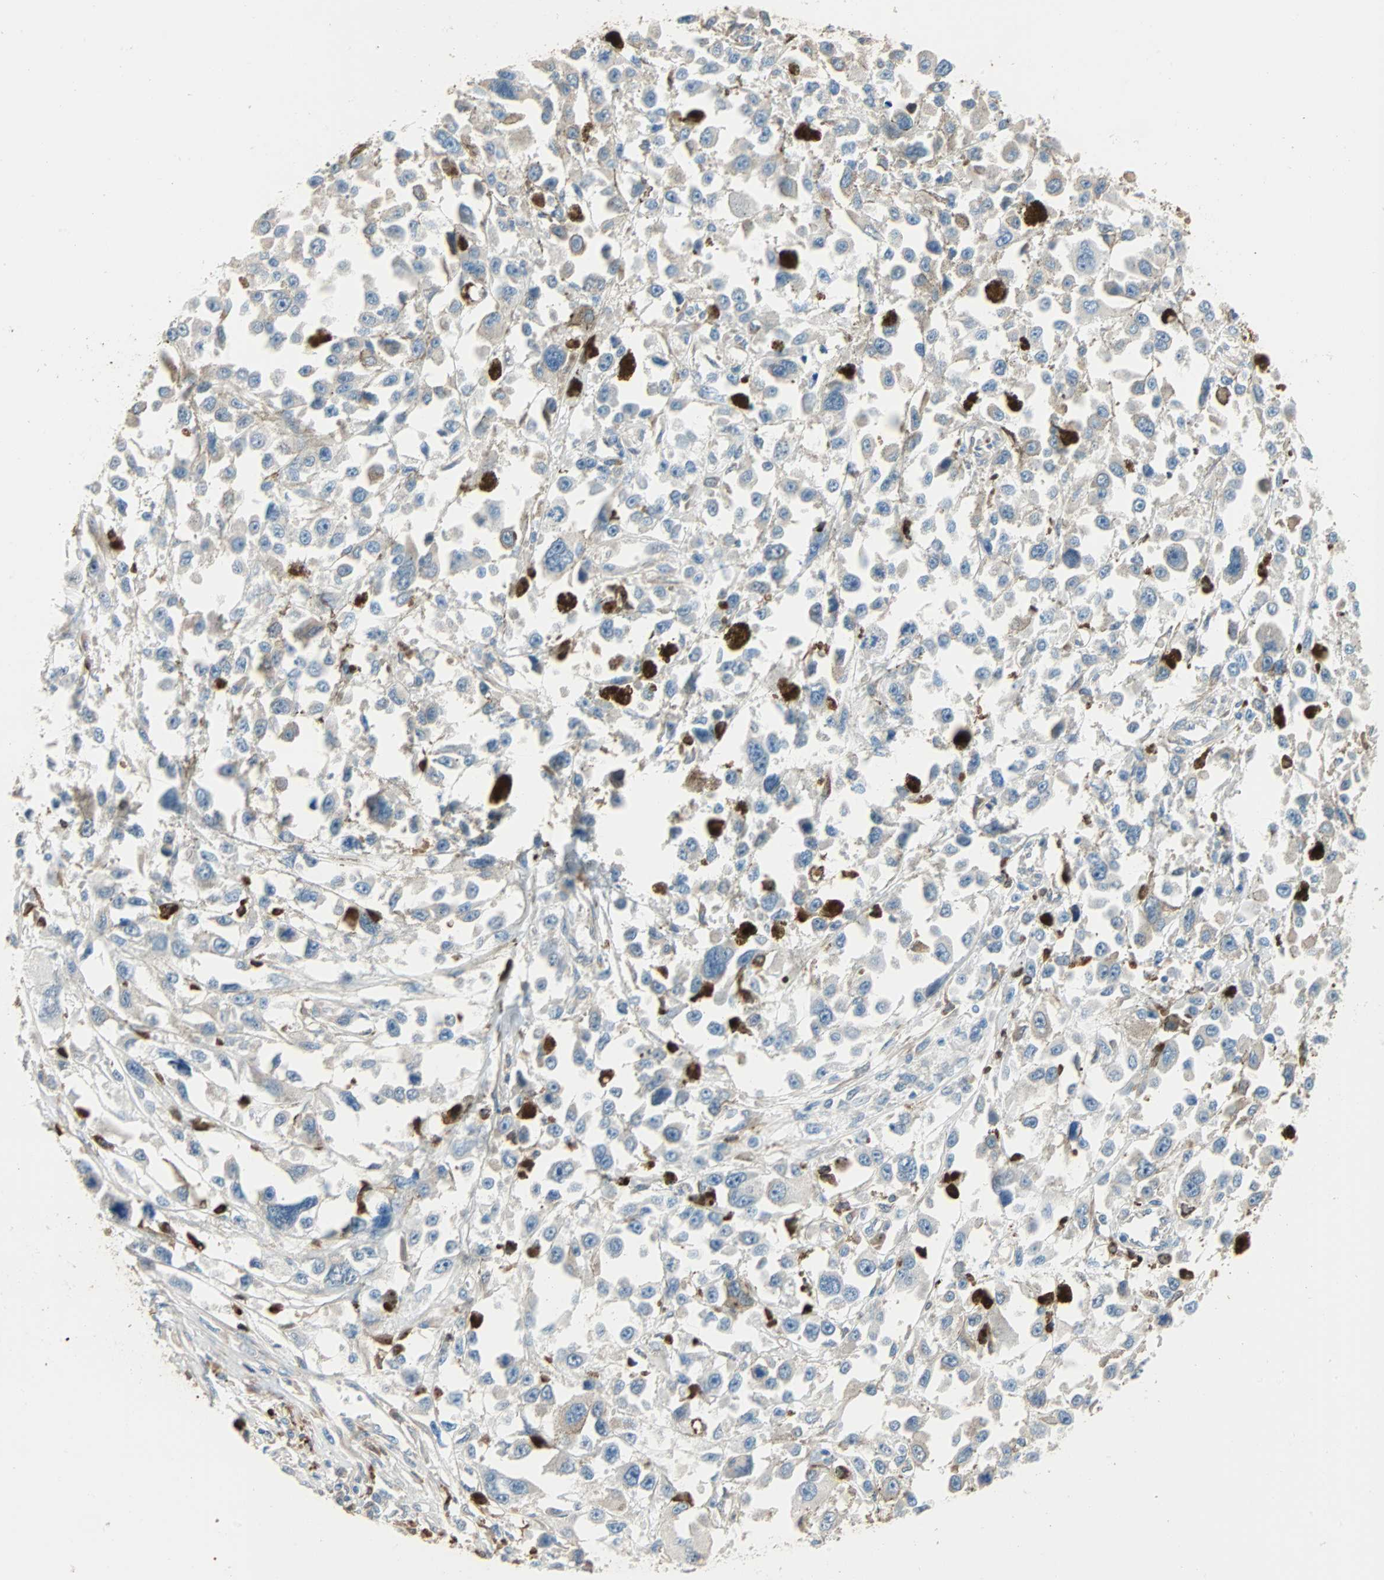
{"staining": {"intensity": "negative", "quantity": "none", "location": "none"}, "tissue": "melanoma", "cell_type": "Tumor cells", "image_type": "cancer", "snomed": [{"axis": "morphology", "description": "Malignant melanoma, Metastatic site"}, {"axis": "topography", "description": "Lymph node"}], "caption": "Melanoma was stained to show a protein in brown. There is no significant positivity in tumor cells.", "gene": "PRDX1", "patient": {"sex": "male", "age": 59}}